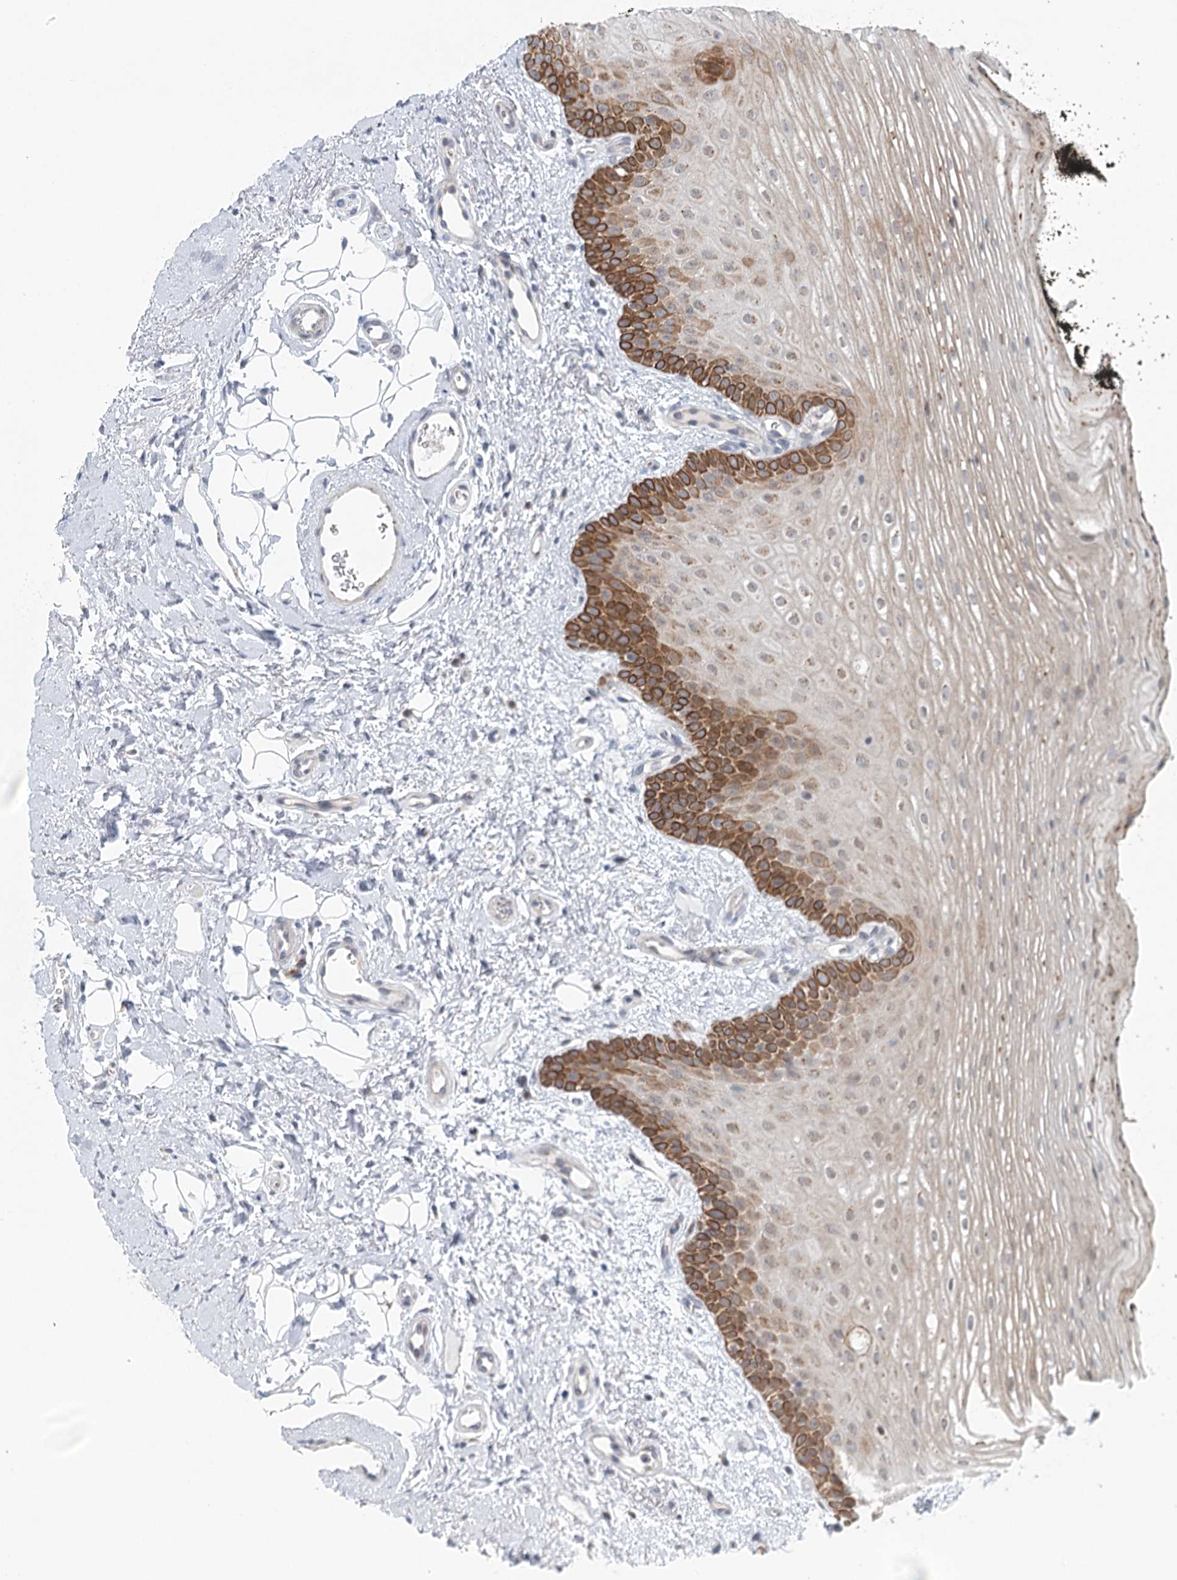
{"staining": {"intensity": "moderate", "quantity": ">75%", "location": "cytoplasmic/membranous"}, "tissue": "oral mucosa", "cell_type": "Squamous epithelial cells", "image_type": "normal", "snomed": [{"axis": "morphology", "description": "No evidence of malignacy"}, {"axis": "topography", "description": "Oral tissue"}, {"axis": "topography", "description": "Head-Neck"}], "caption": "DAB immunohistochemical staining of normal human oral mucosa shows moderate cytoplasmic/membranous protein positivity in approximately >75% of squamous epithelial cells. The protein is stained brown, and the nuclei are stained in blue (DAB IHC with brightfield microscopy, high magnification).", "gene": "RNF150", "patient": {"sex": "male", "age": 68}}